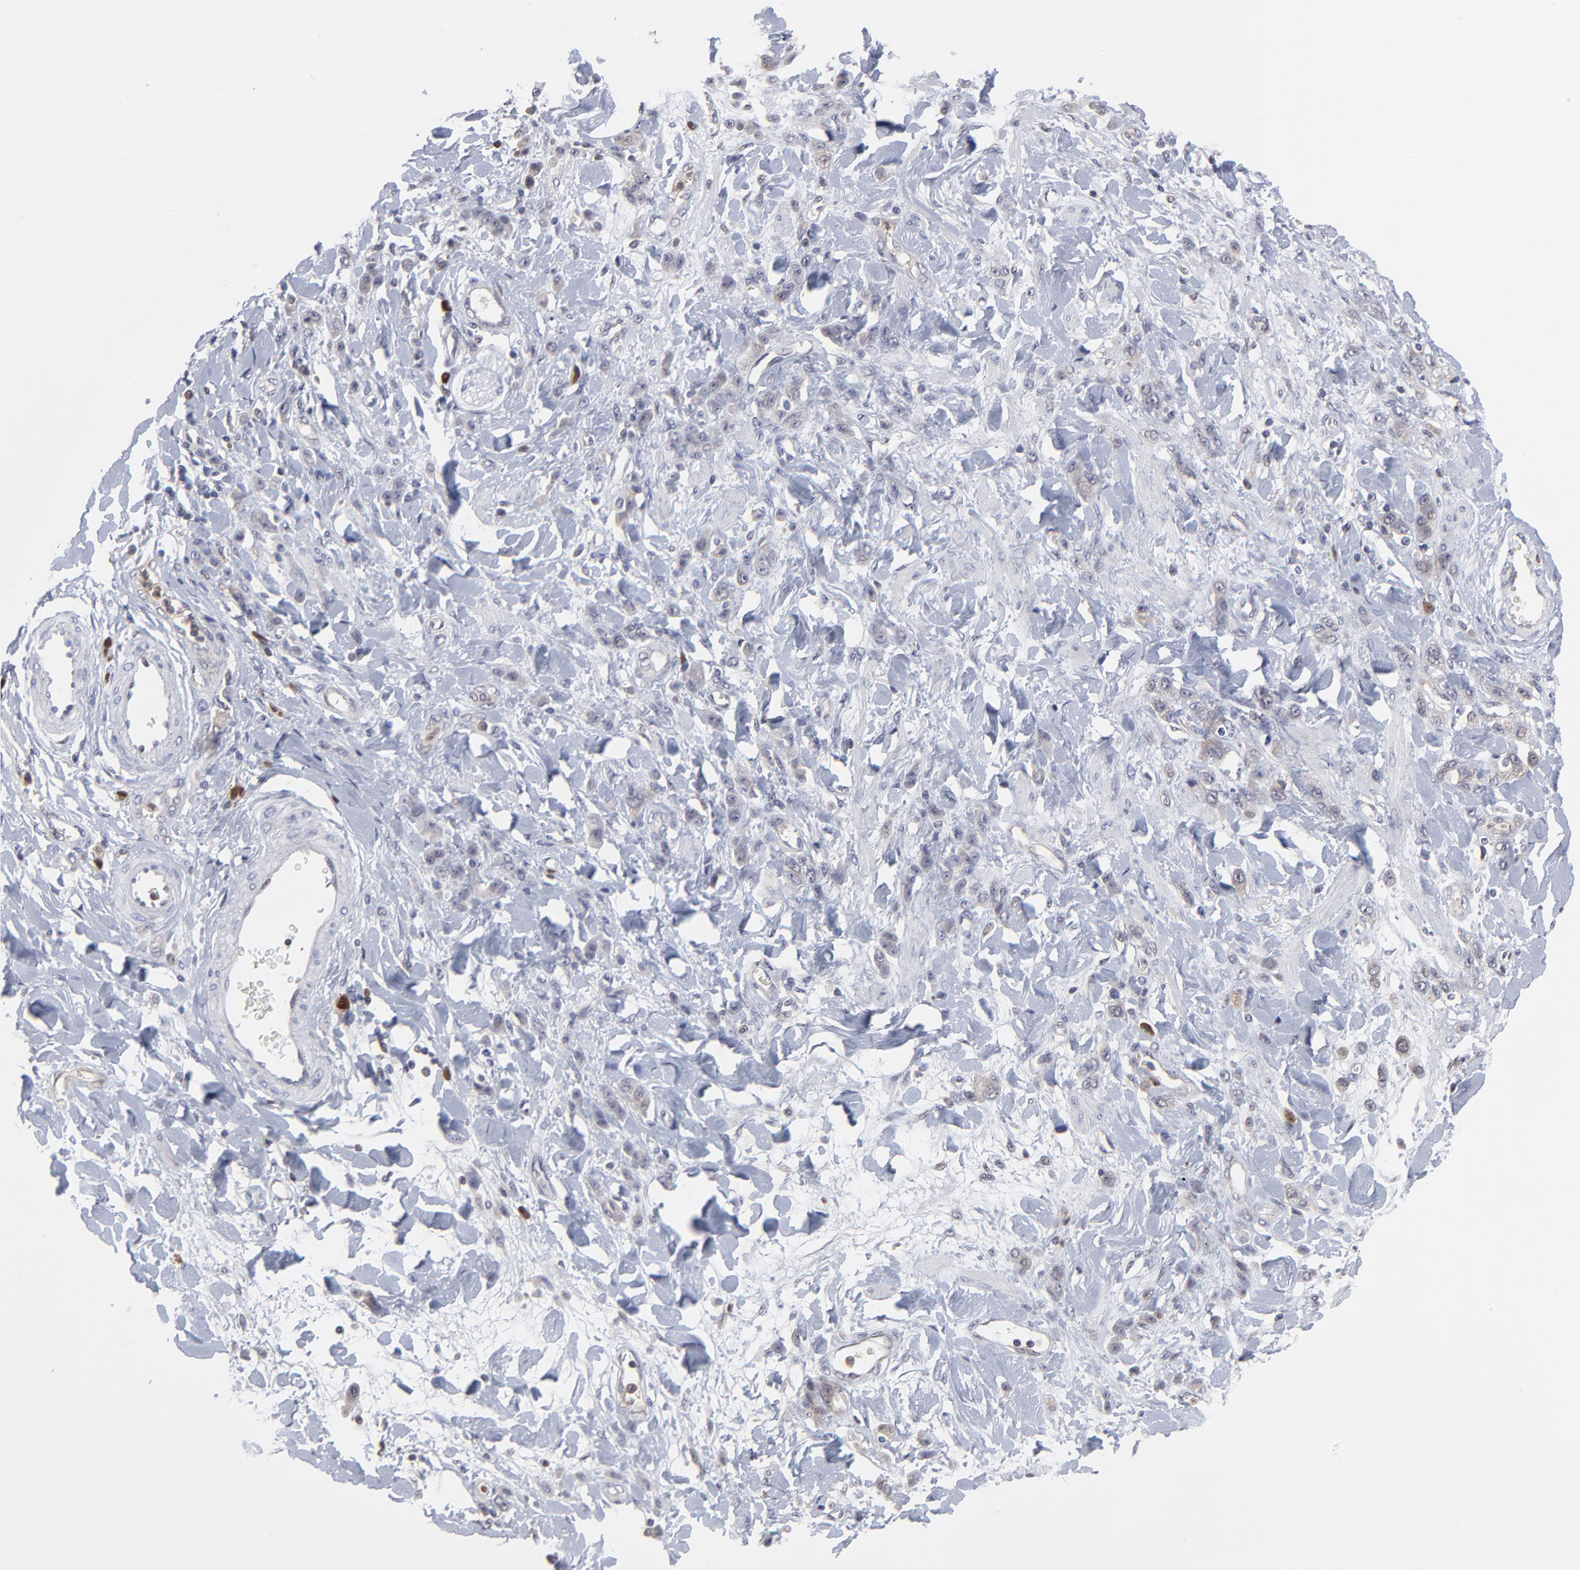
{"staining": {"intensity": "negative", "quantity": "none", "location": "none"}, "tissue": "stomach cancer", "cell_type": "Tumor cells", "image_type": "cancer", "snomed": [{"axis": "morphology", "description": "Normal tissue, NOS"}, {"axis": "morphology", "description": "Adenocarcinoma, NOS"}, {"axis": "topography", "description": "Stomach"}], "caption": "The image exhibits no significant staining in tumor cells of adenocarcinoma (stomach).", "gene": "CASP3", "patient": {"sex": "male", "age": 82}}